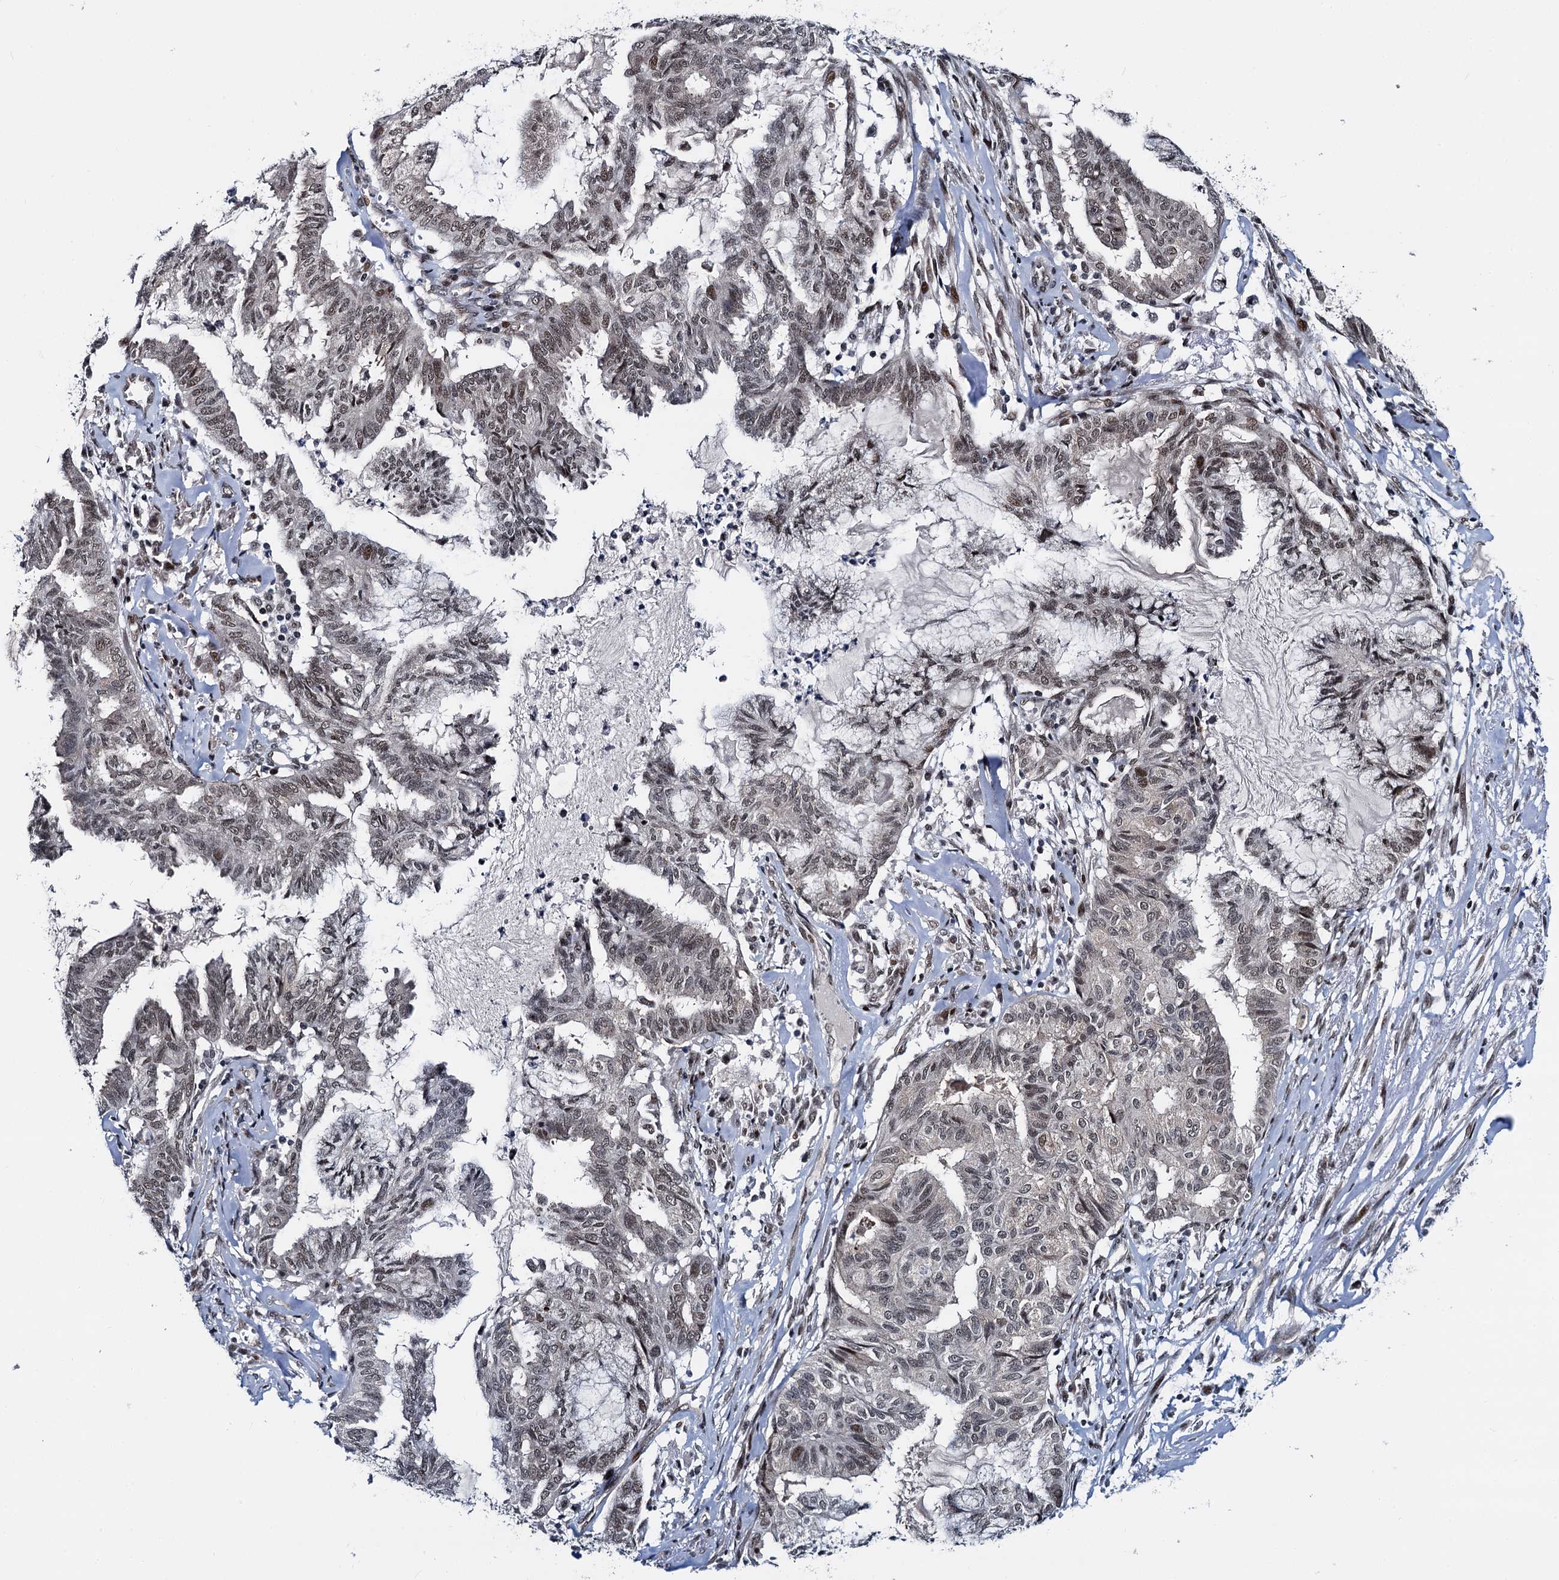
{"staining": {"intensity": "weak", "quantity": "25%-75%", "location": "nuclear"}, "tissue": "endometrial cancer", "cell_type": "Tumor cells", "image_type": "cancer", "snomed": [{"axis": "morphology", "description": "Adenocarcinoma, NOS"}, {"axis": "topography", "description": "Endometrium"}], "caption": "Tumor cells show low levels of weak nuclear positivity in approximately 25%-75% of cells in human endometrial cancer. (DAB (3,3'-diaminobenzidine) = brown stain, brightfield microscopy at high magnification).", "gene": "RUFY2", "patient": {"sex": "female", "age": 86}}